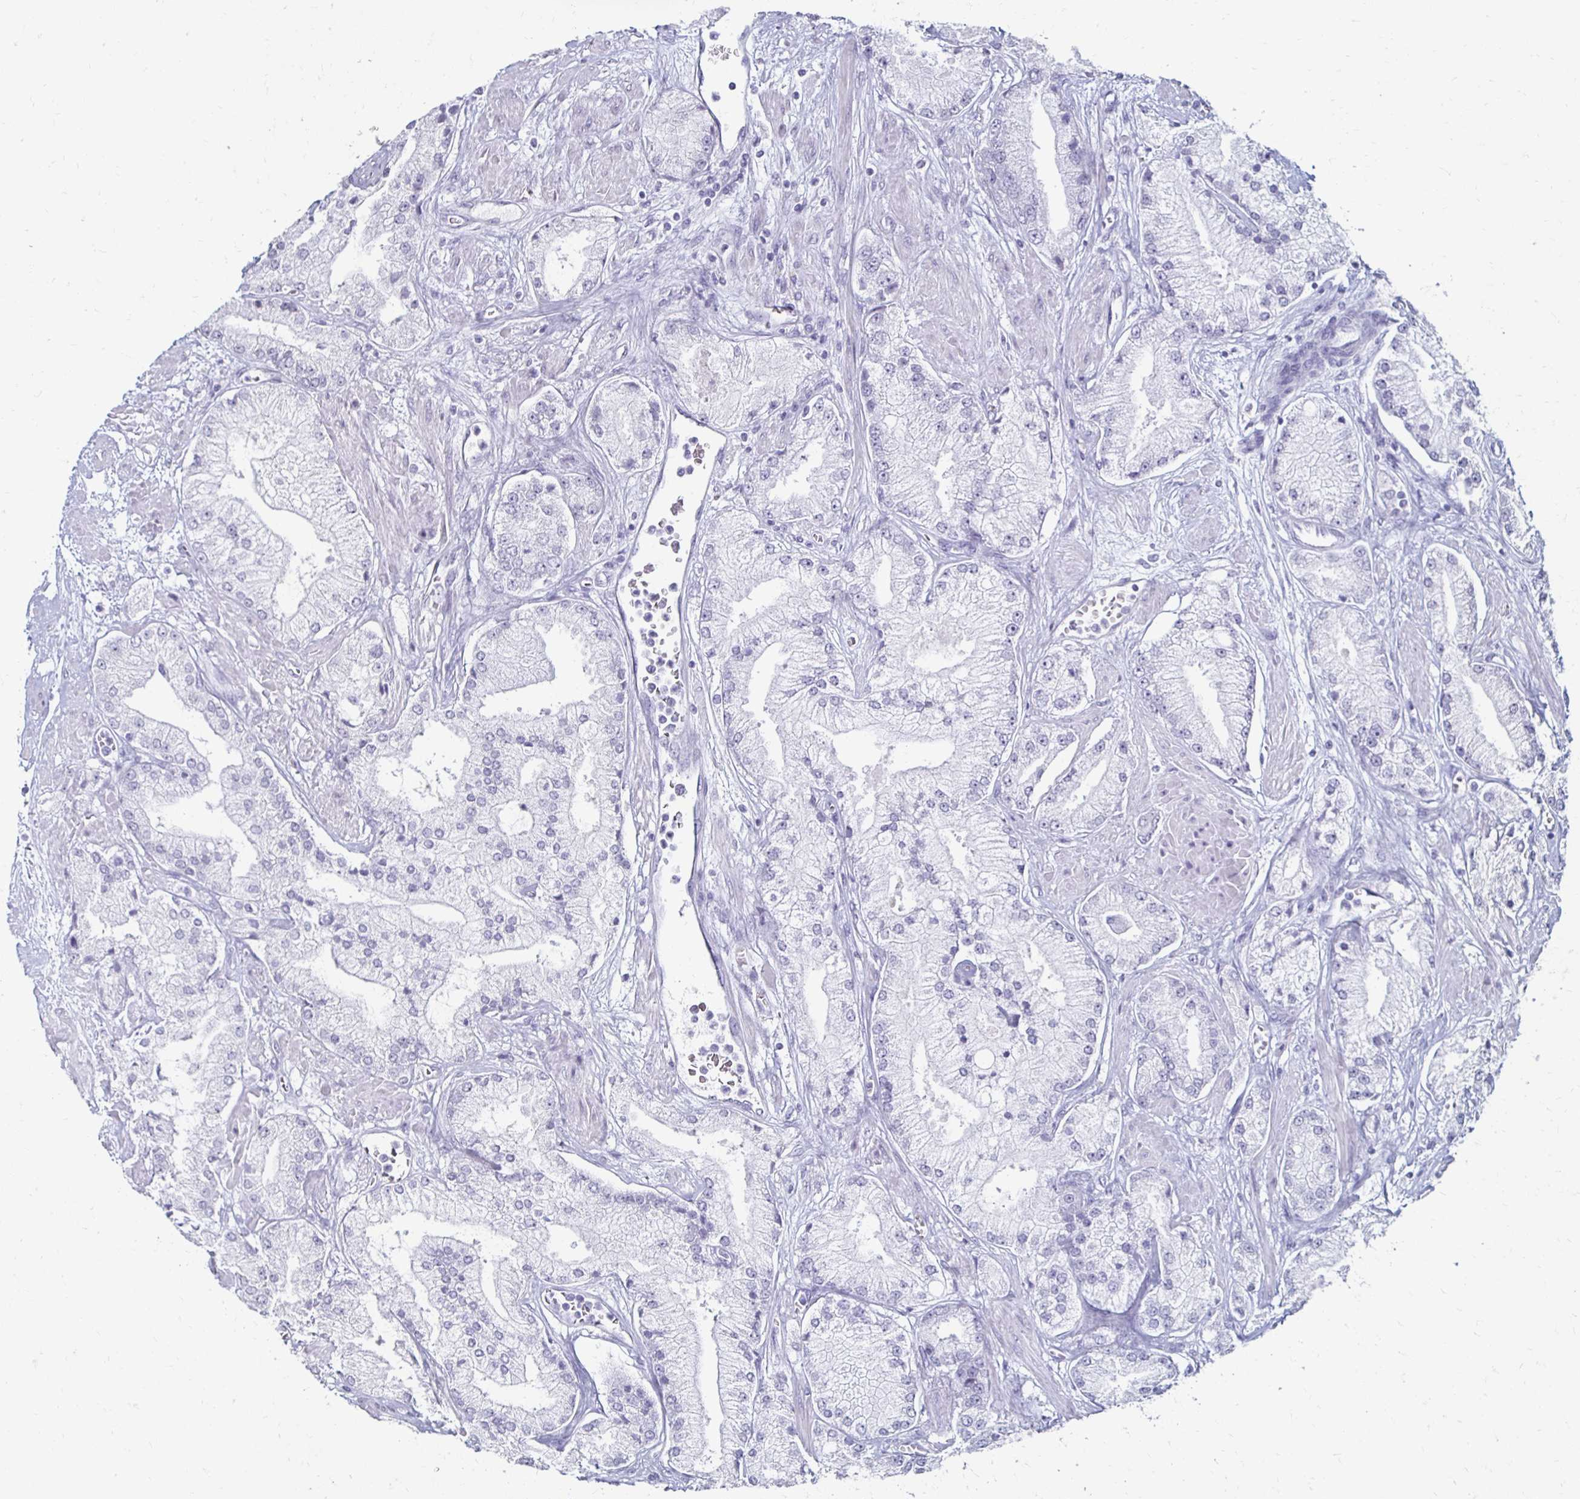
{"staining": {"intensity": "negative", "quantity": "none", "location": "none"}, "tissue": "prostate cancer", "cell_type": "Tumor cells", "image_type": "cancer", "snomed": [{"axis": "morphology", "description": "Adenocarcinoma, High grade"}, {"axis": "topography", "description": "Prostate"}], "caption": "Prostate cancer (high-grade adenocarcinoma) was stained to show a protein in brown. There is no significant positivity in tumor cells.", "gene": "TOMM34", "patient": {"sex": "male", "age": 68}}